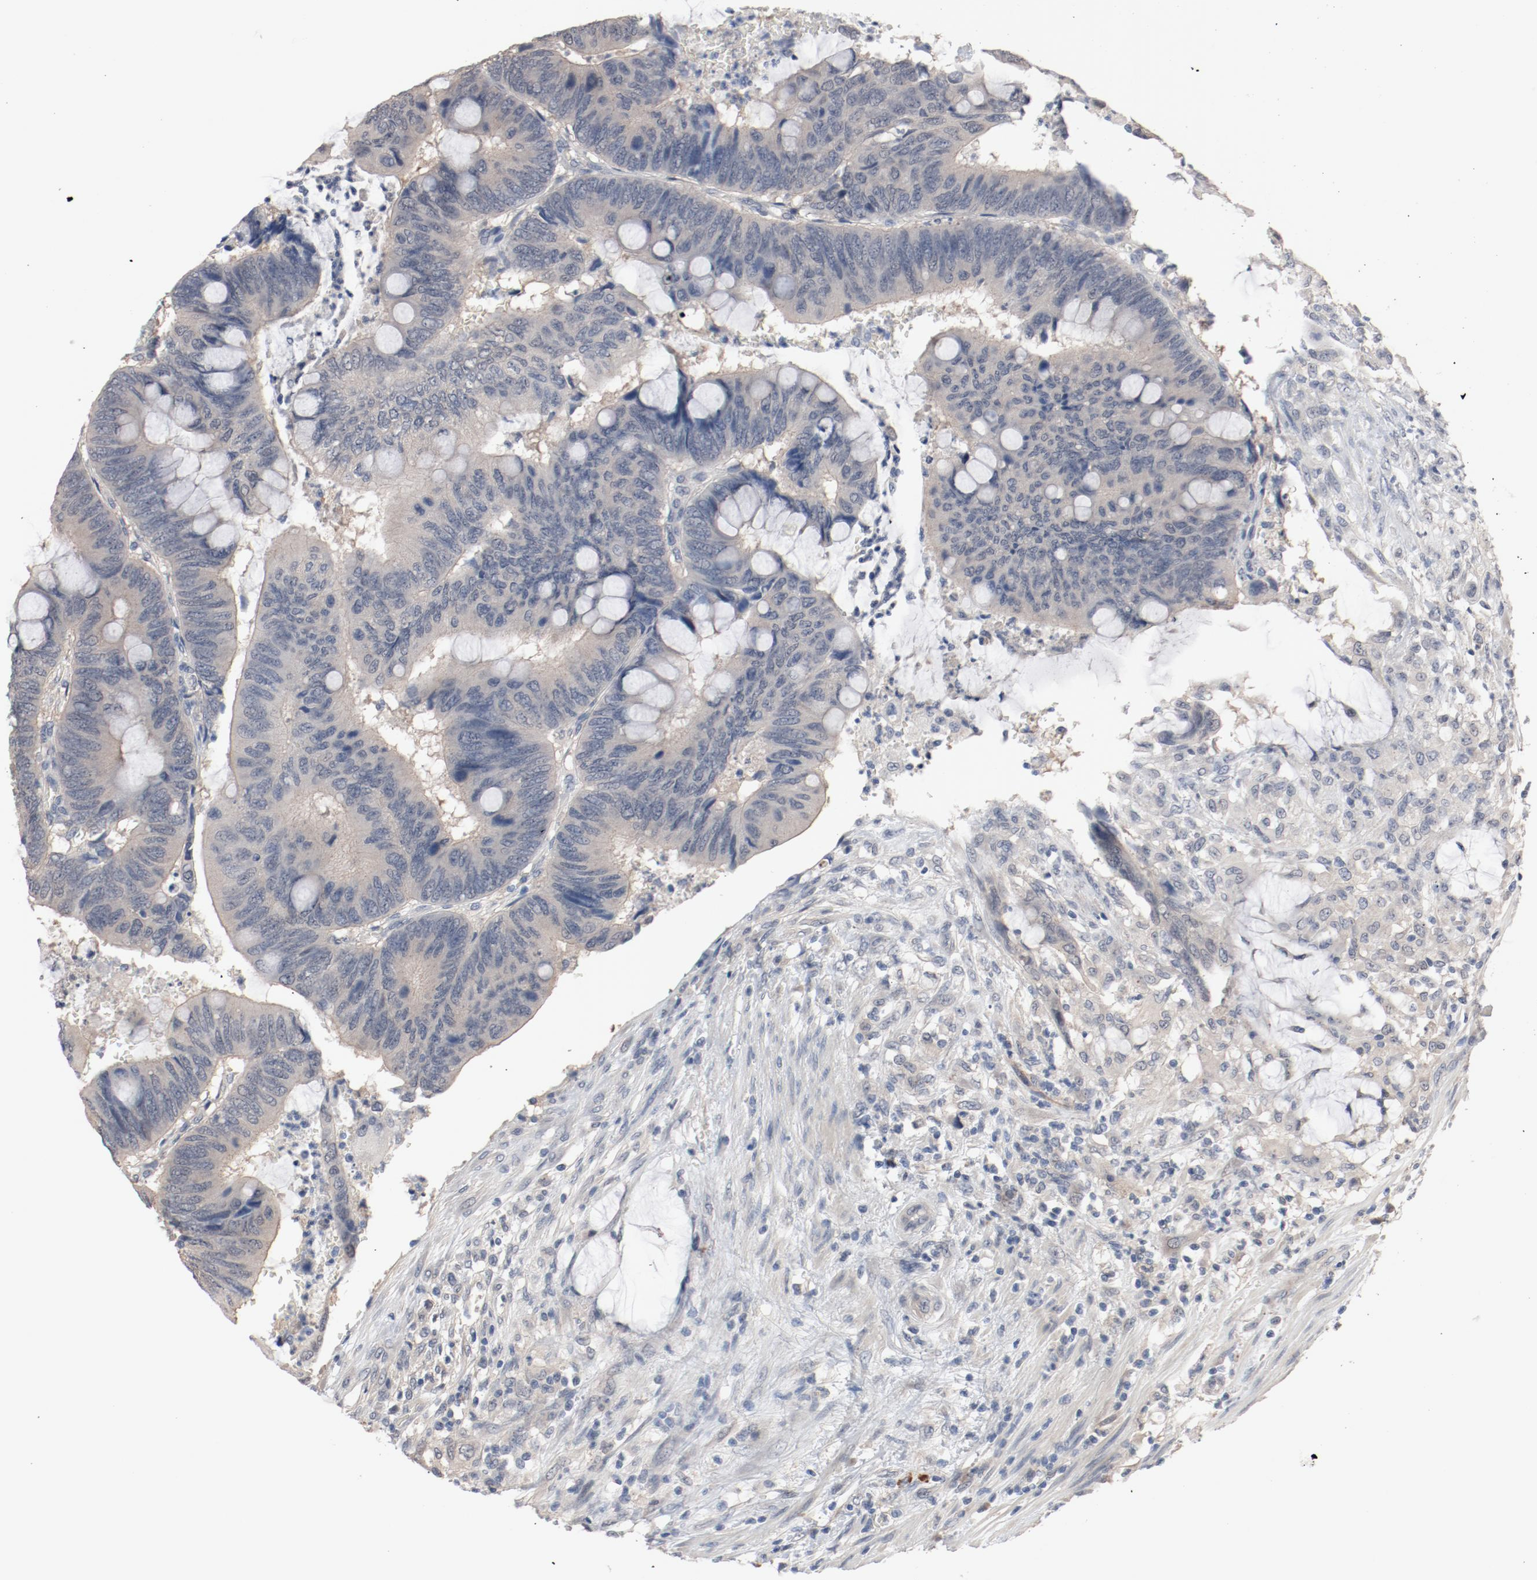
{"staining": {"intensity": "moderate", "quantity": ">75%", "location": "cytoplasmic/membranous"}, "tissue": "colorectal cancer", "cell_type": "Tumor cells", "image_type": "cancer", "snomed": [{"axis": "morphology", "description": "Normal tissue, NOS"}, {"axis": "morphology", "description": "Adenocarcinoma, NOS"}, {"axis": "topography", "description": "Rectum"}], "caption": "The photomicrograph displays immunohistochemical staining of colorectal adenocarcinoma. There is moderate cytoplasmic/membranous staining is present in approximately >75% of tumor cells.", "gene": "DNAL4", "patient": {"sex": "male", "age": 92}}